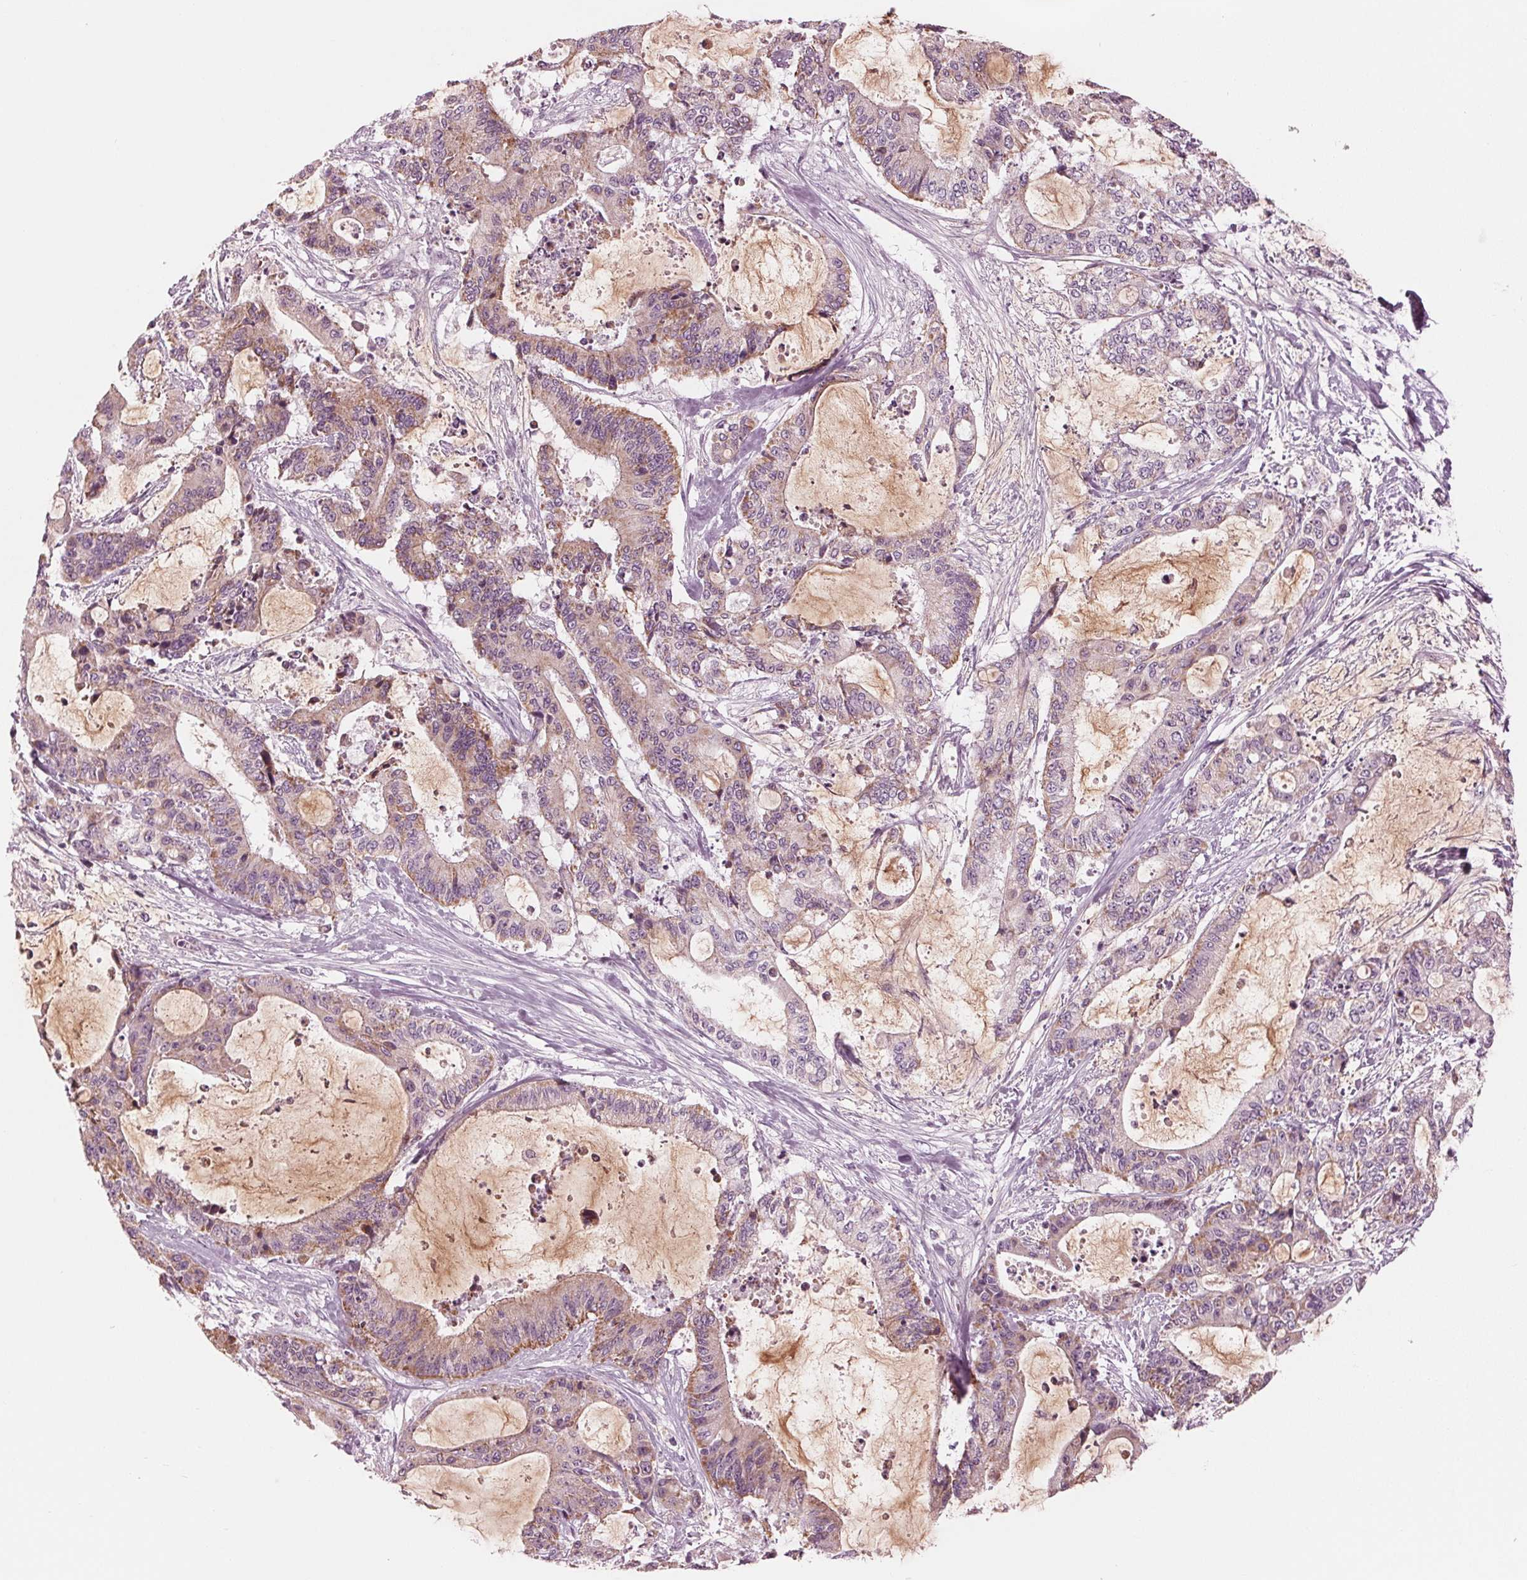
{"staining": {"intensity": "moderate", "quantity": "<25%", "location": "cytoplasmic/membranous"}, "tissue": "liver cancer", "cell_type": "Tumor cells", "image_type": "cancer", "snomed": [{"axis": "morphology", "description": "Cholangiocarcinoma"}, {"axis": "topography", "description": "Liver"}], "caption": "IHC photomicrograph of human liver cancer (cholangiocarcinoma) stained for a protein (brown), which exhibits low levels of moderate cytoplasmic/membranous positivity in about <25% of tumor cells.", "gene": "CLN6", "patient": {"sex": "female", "age": 73}}